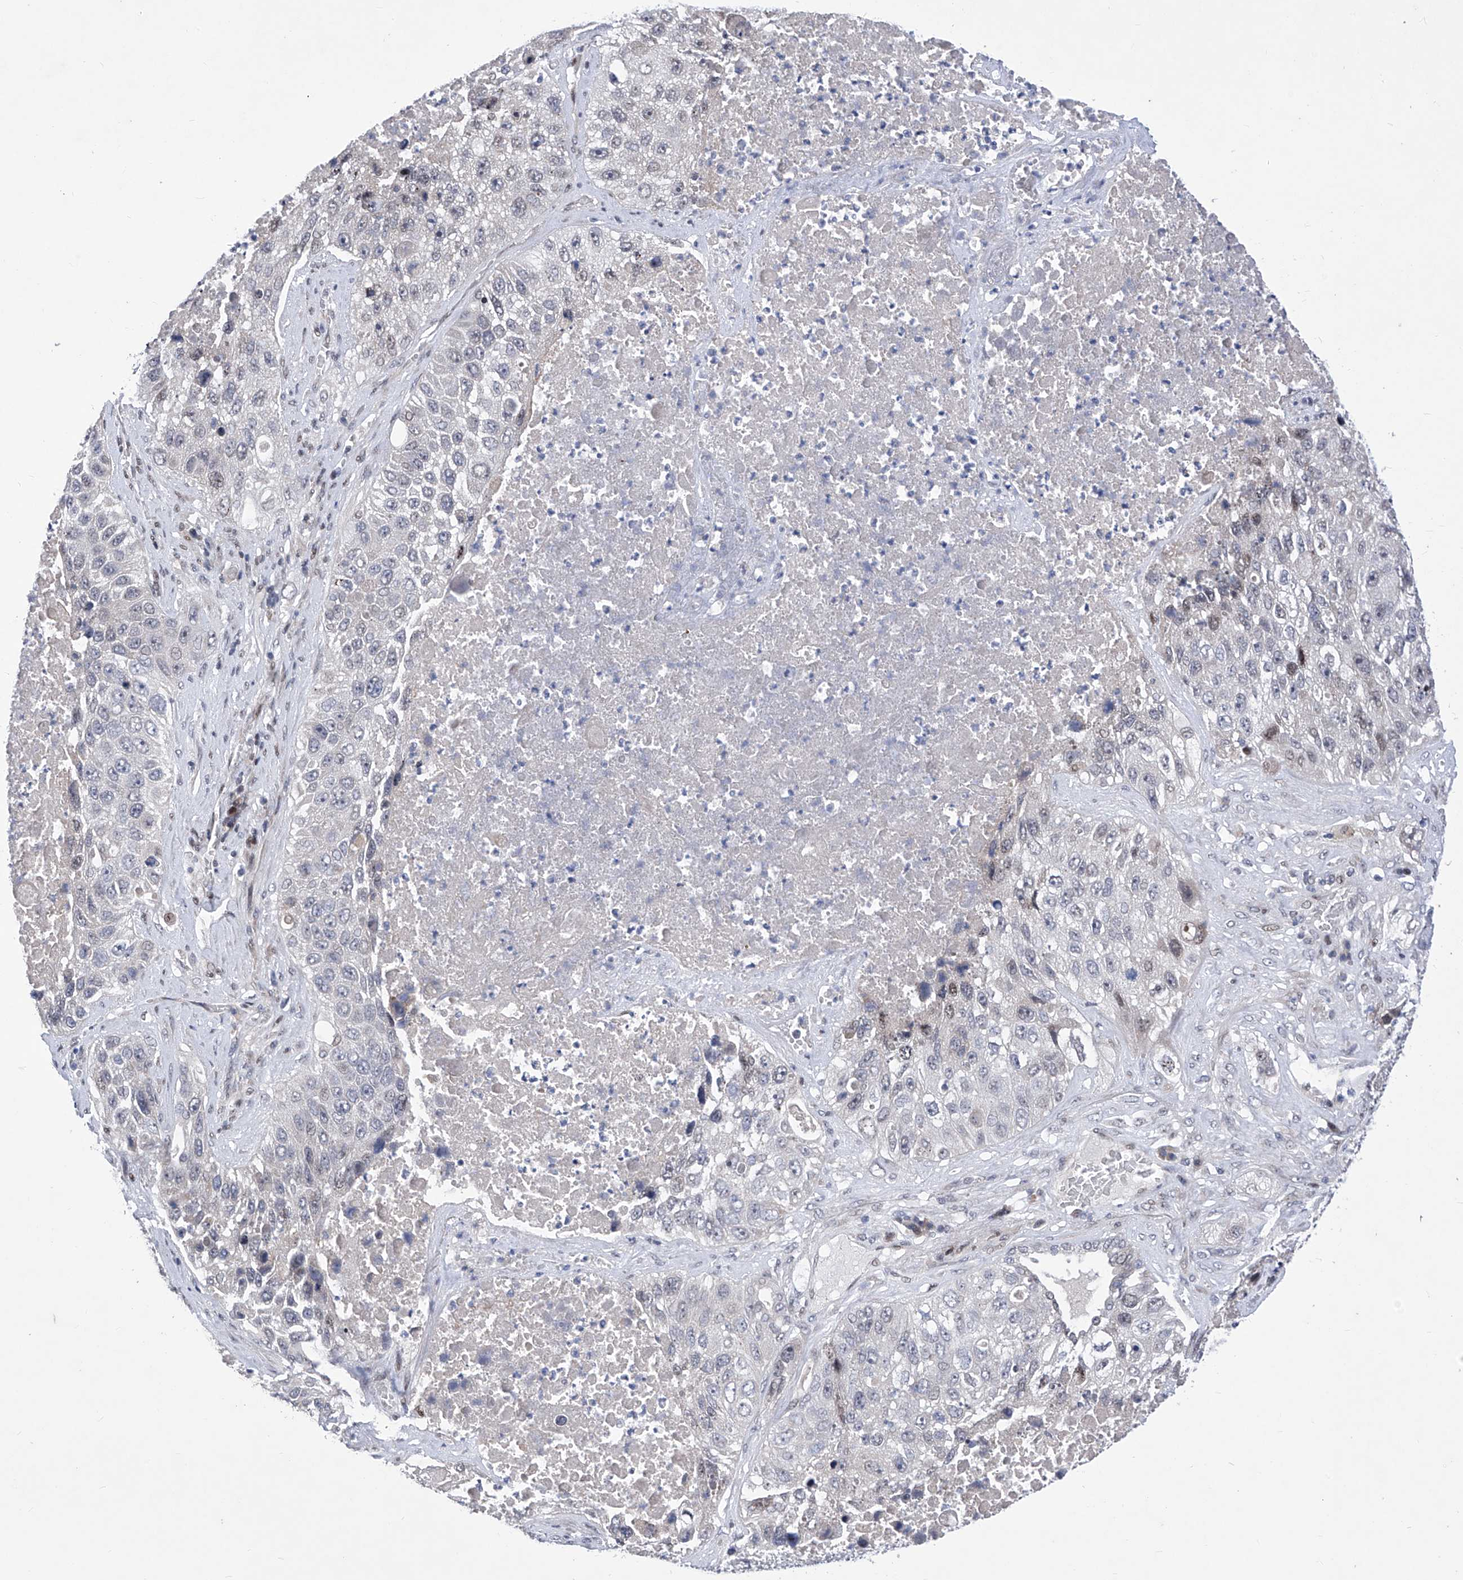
{"staining": {"intensity": "negative", "quantity": "none", "location": "none"}, "tissue": "lung cancer", "cell_type": "Tumor cells", "image_type": "cancer", "snomed": [{"axis": "morphology", "description": "Squamous cell carcinoma, NOS"}, {"axis": "topography", "description": "Lung"}], "caption": "DAB (3,3'-diaminobenzidine) immunohistochemical staining of human lung squamous cell carcinoma reveals no significant expression in tumor cells.", "gene": "NUFIP1", "patient": {"sex": "male", "age": 61}}